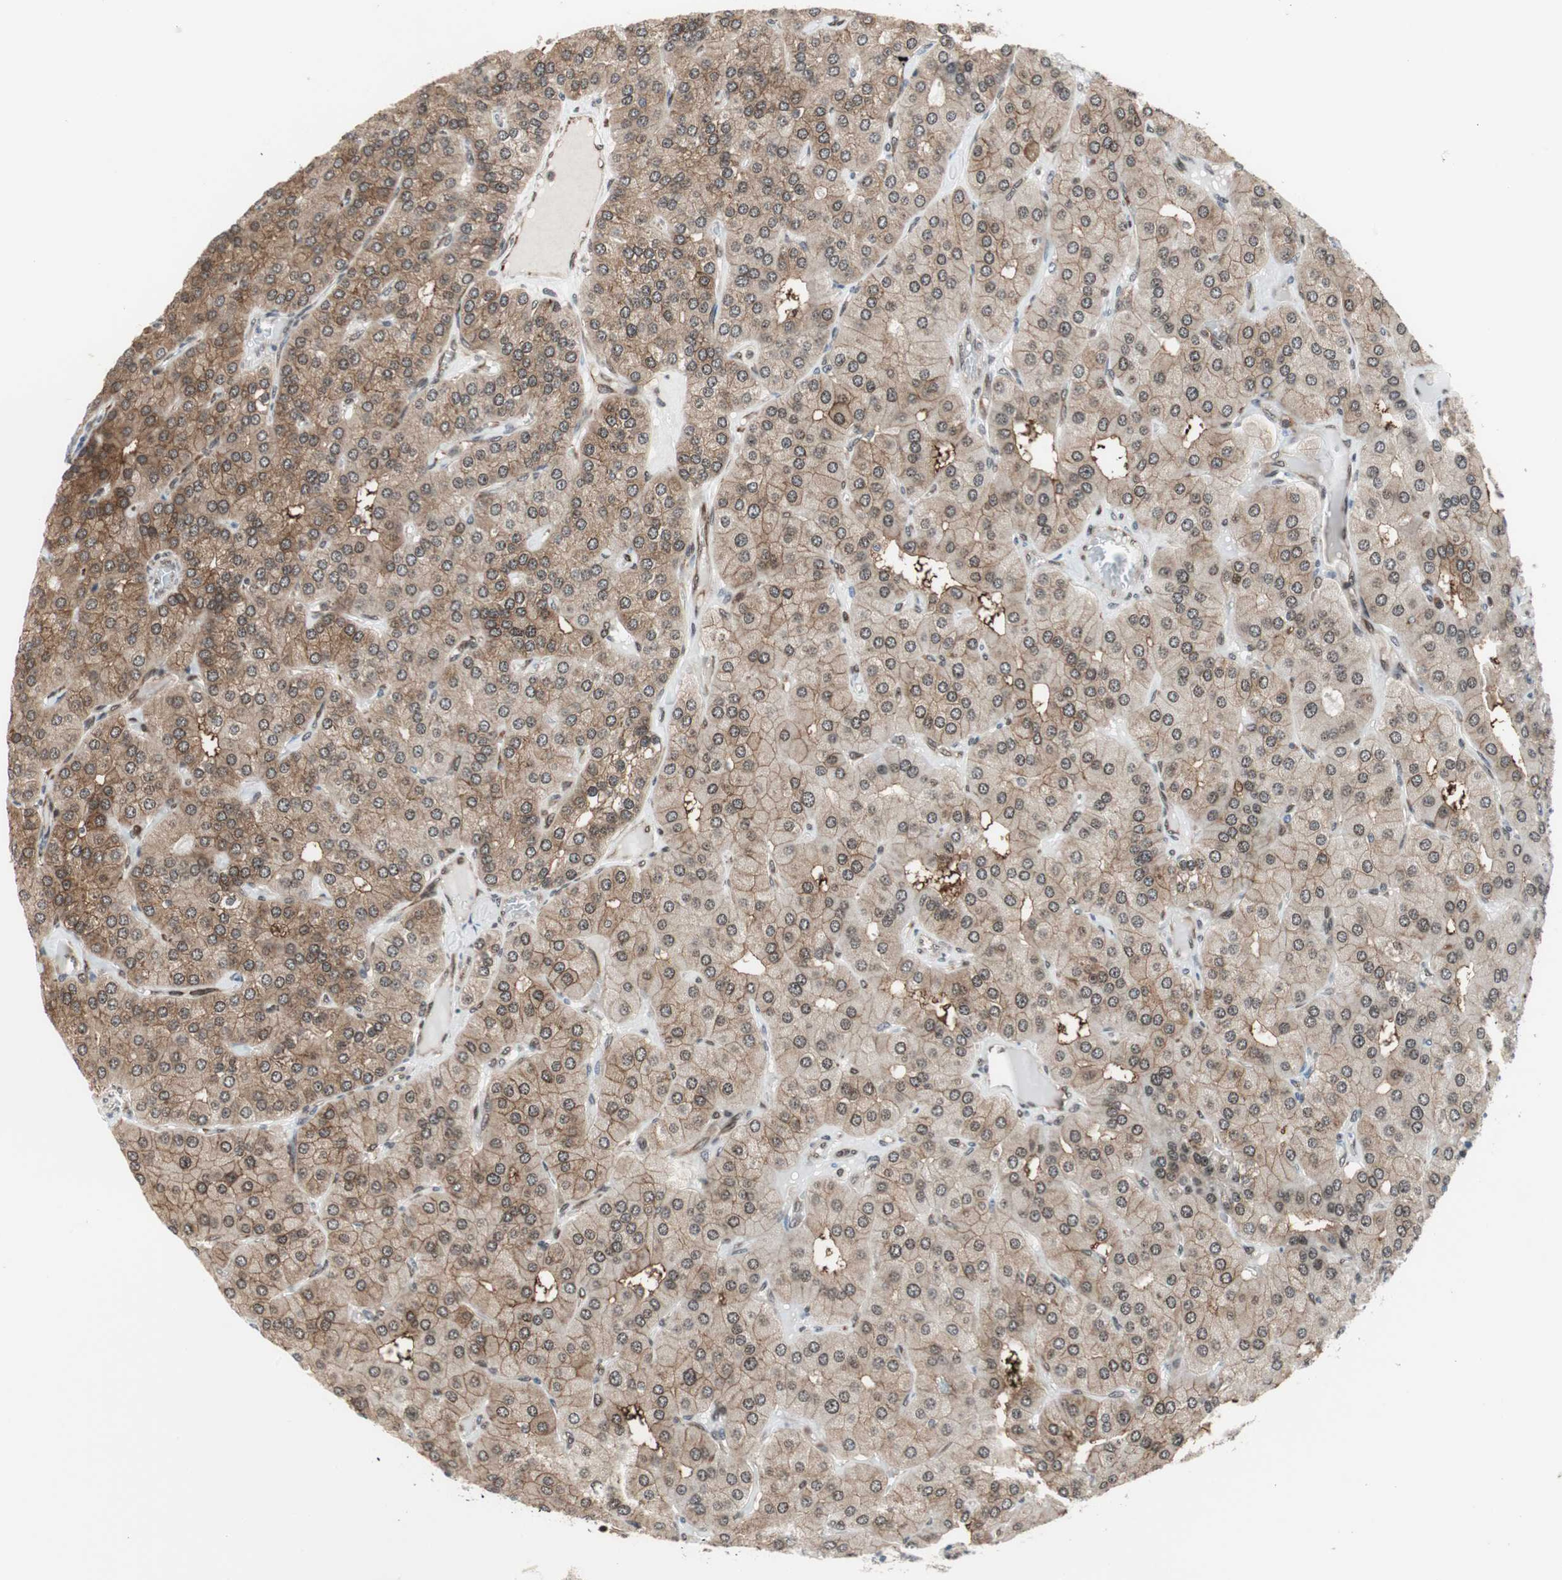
{"staining": {"intensity": "moderate", "quantity": "25%-75%", "location": "cytoplasmic/membranous"}, "tissue": "parathyroid gland", "cell_type": "Glandular cells", "image_type": "normal", "snomed": [{"axis": "morphology", "description": "Normal tissue, NOS"}, {"axis": "morphology", "description": "Adenoma, NOS"}, {"axis": "topography", "description": "Parathyroid gland"}], "caption": "A high-resolution photomicrograph shows immunohistochemistry (IHC) staining of unremarkable parathyroid gland, which demonstrates moderate cytoplasmic/membranous expression in about 25%-75% of glandular cells.", "gene": "ZNF512B", "patient": {"sex": "female", "age": 86}}